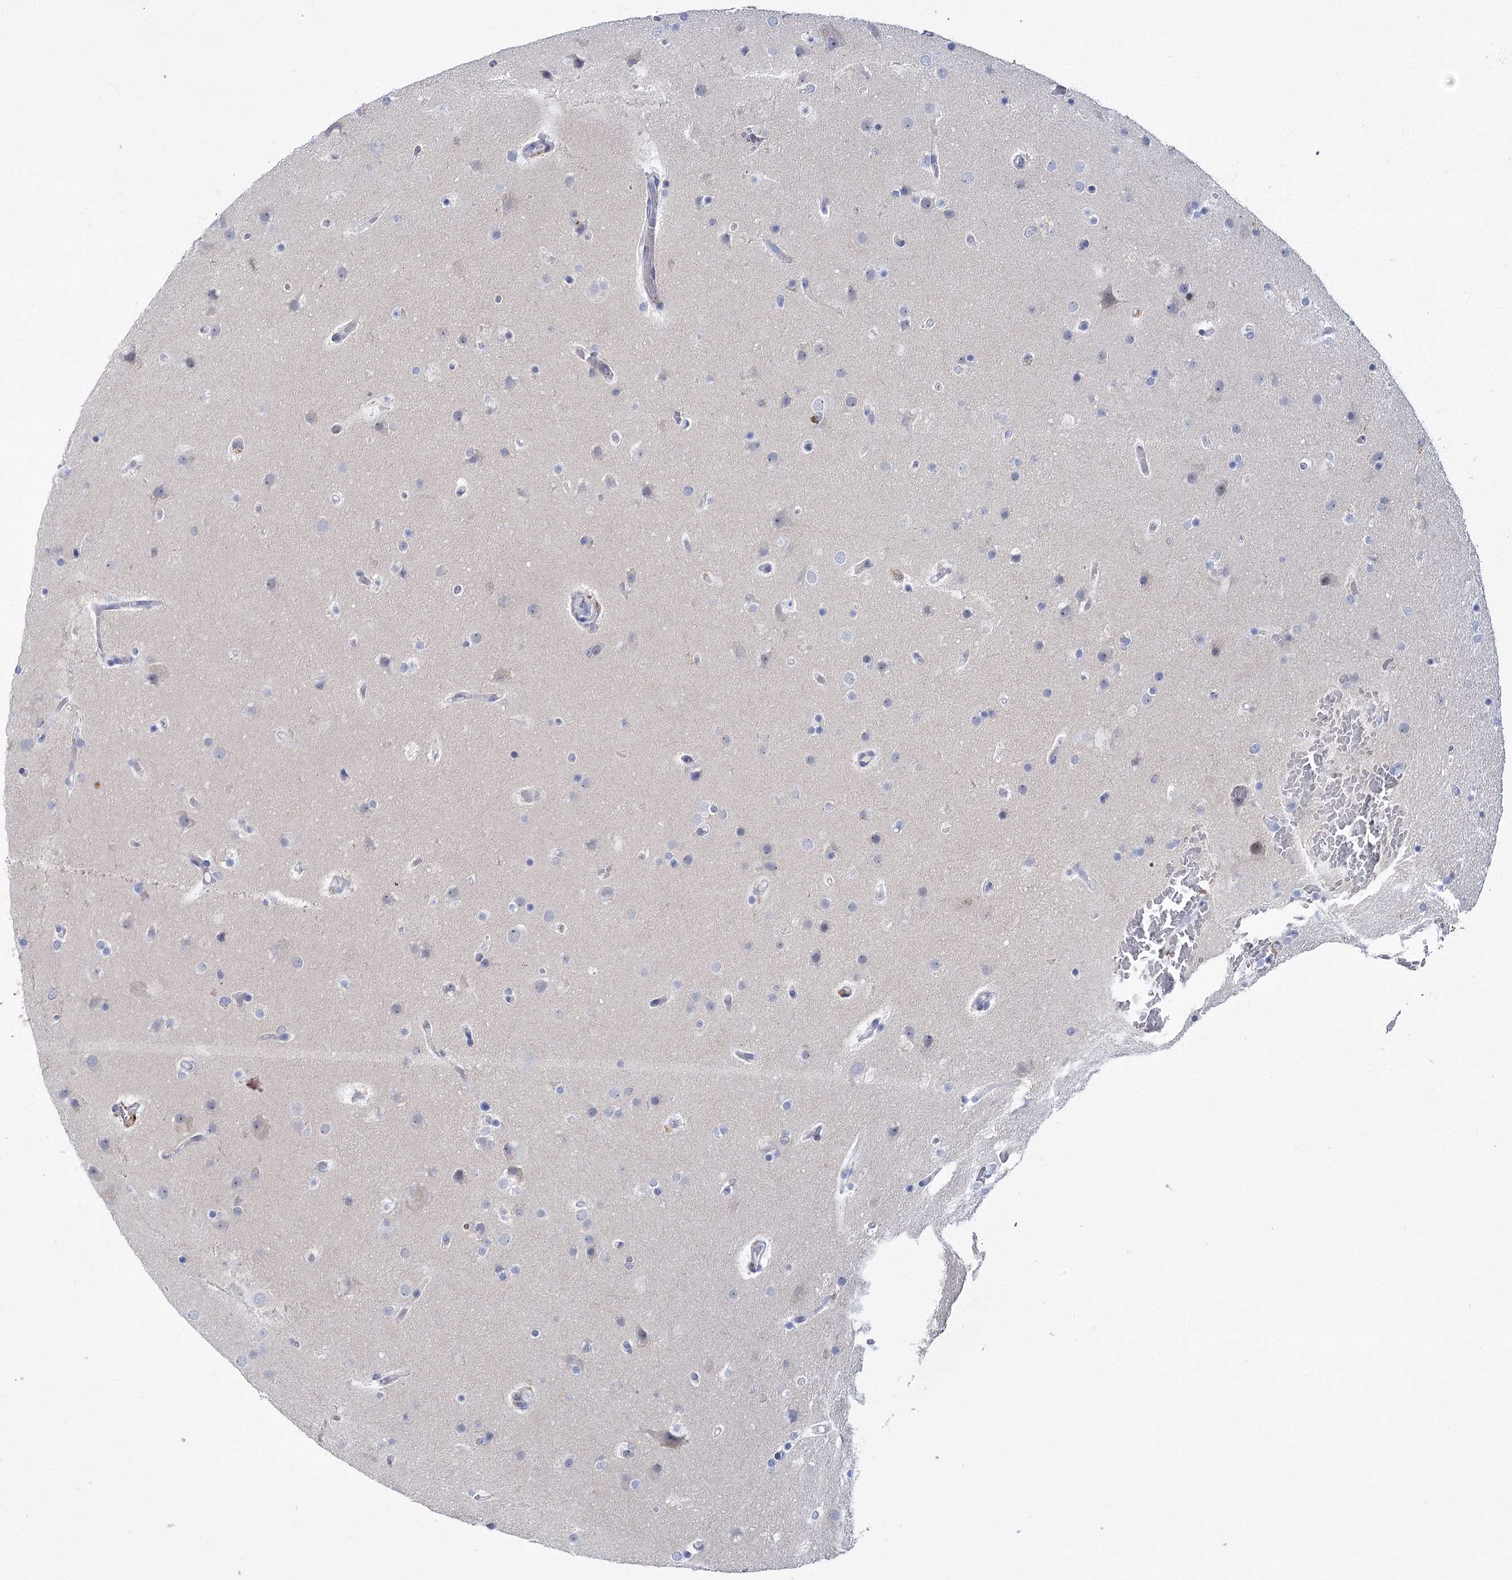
{"staining": {"intensity": "negative", "quantity": "none", "location": "none"}, "tissue": "glioma", "cell_type": "Tumor cells", "image_type": "cancer", "snomed": [{"axis": "morphology", "description": "Glioma, malignant, High grade"}, {"axis": "topography", "description": "Cerebral cortex"}], "caption": "This is a micrograph of IHC staining of glioma, which shows no expression in tumor cells. Brightfield microscopy of immunohistochemistry (IHC) stained with DAB (3,3'-diaminobenzidine) (brown) and hematoxylin (blue), captured at high magnification.", "gene": "PIWIL4", "patient": {"sex": "female", "age": 36}}